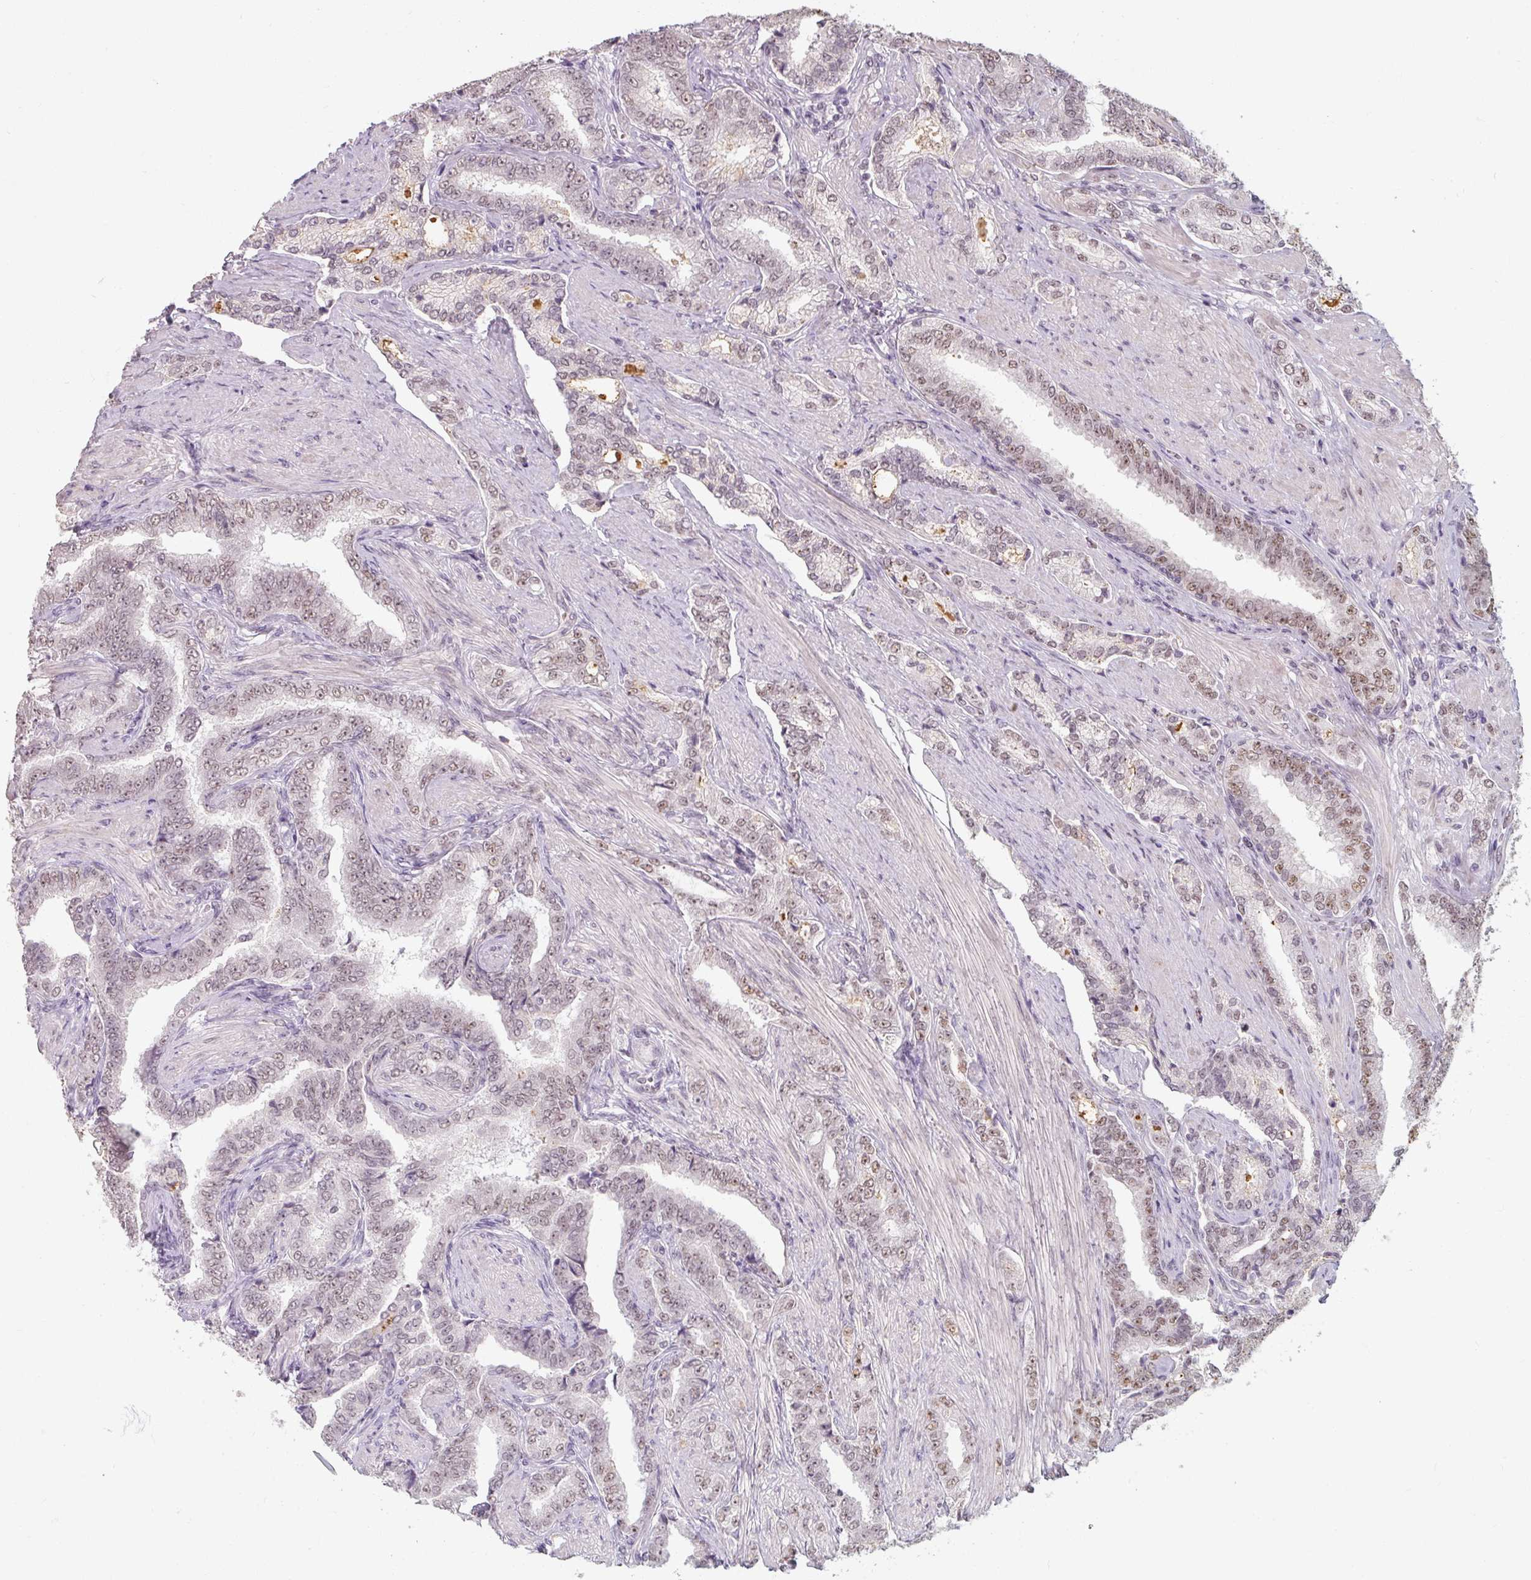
{"staining": {"intensity": "weak", "quantity": "25%-75%", "location": "nuclear"}, "tissue": "prostate cancer", "cell_type": "Tumor cells", "image_type": "cancer", "snomed": [{"axis": "morphology", "description": "Adenocarcinoma, High grade"}, {"axis": "topography", "description": "Prostate"}], "caption": "IHC image of neoplastic tissue: high-grade adenocarcinoma (prostate) stained using IHC exhibits low levels of weak protein expression localized specifically in the nuclear of tumor cells, appearing as a nuclear brown color.", "gene": "ZFTRAF1", "patient": {"sex": "male", "age": 72}}